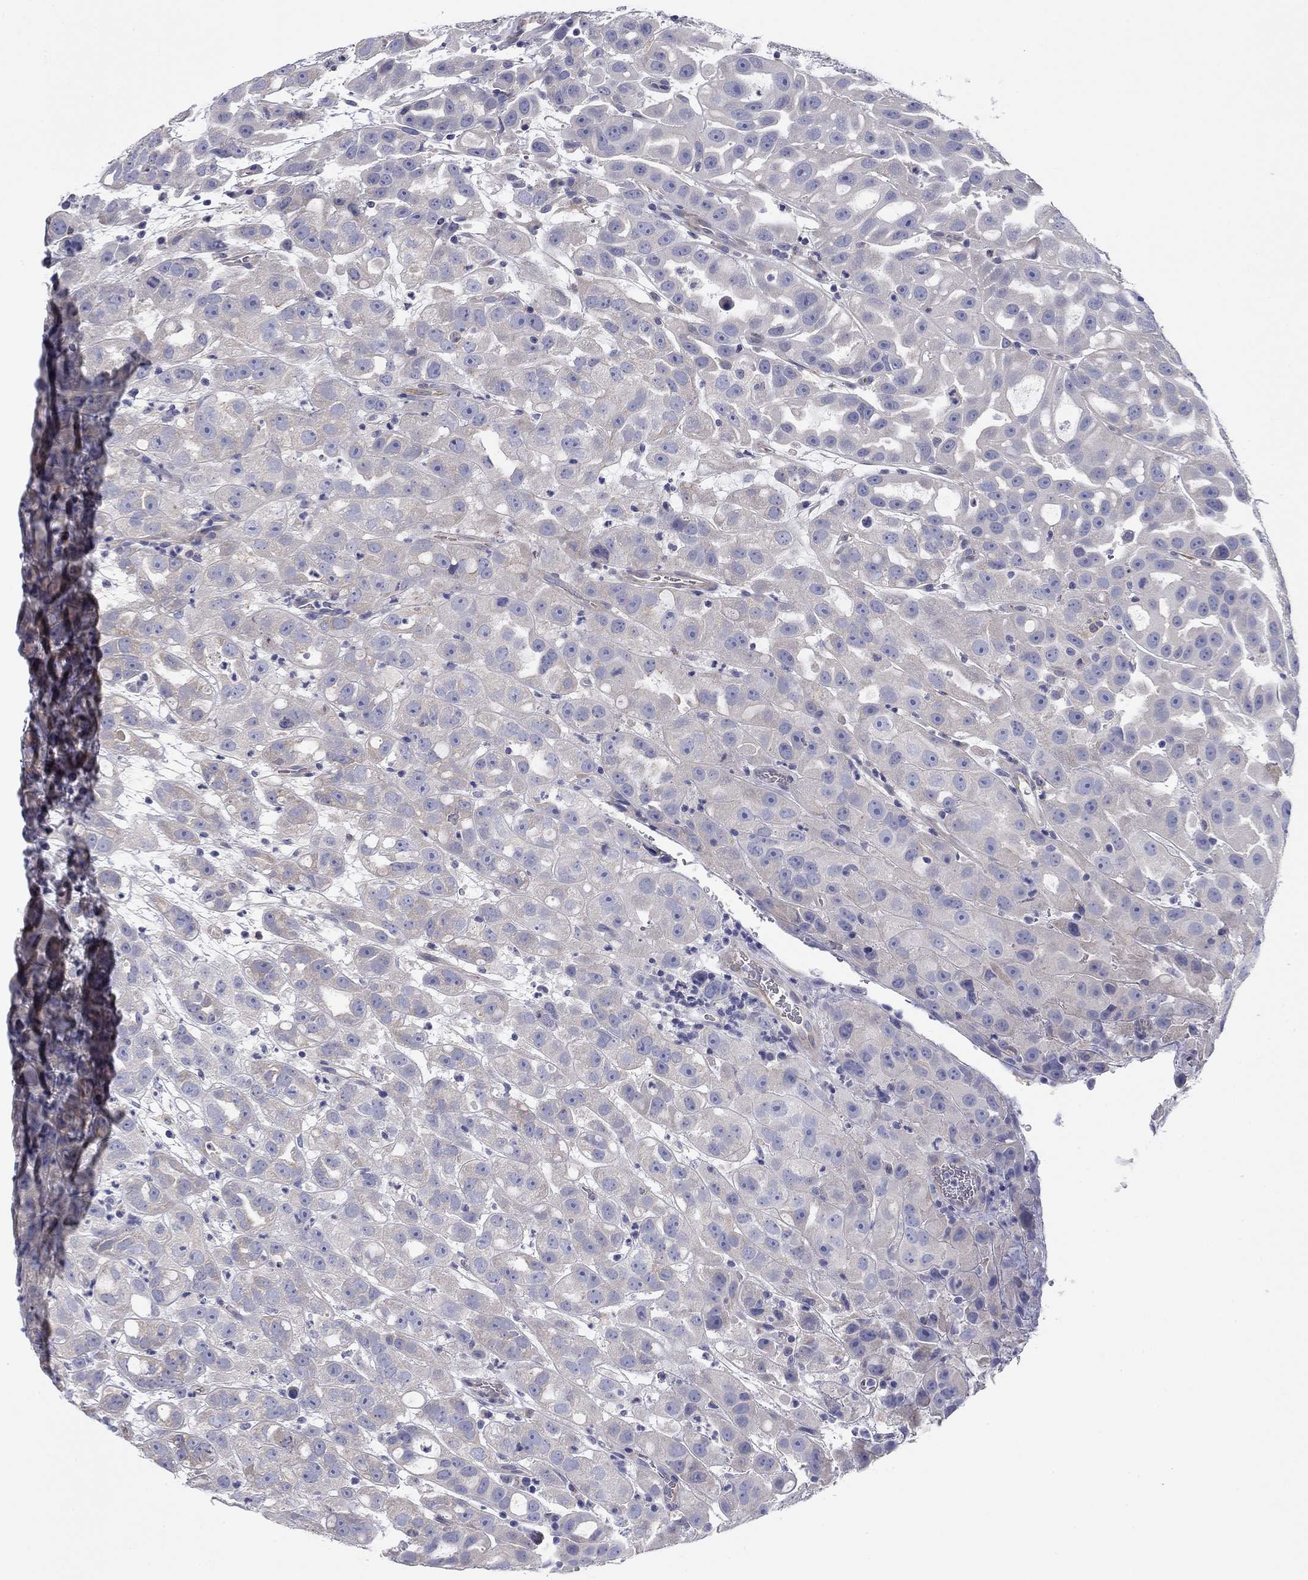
{"staining": {"intensity": "weak", "quantity": "25%-75%", "location": "cytoplasmic/membranous"}, "tissue": "urothelial cancer", "cell_type": "Tumor cells", "image_type": "cancer", "snomed": [{"axis": "morphology", "description": "Urothelial carcinoma, High grade"}, {"axis": "topography", "description": "Urinary bladder"}], "caption": "Tumor cells demonstrate low levels of weak cytoplasmic/membranous staining in approximately 25%-75% of cells in high-grade urothelial carcinoma.", "gene": "SEPTIN3", "patient": {"sex": "female", "age": 41}}